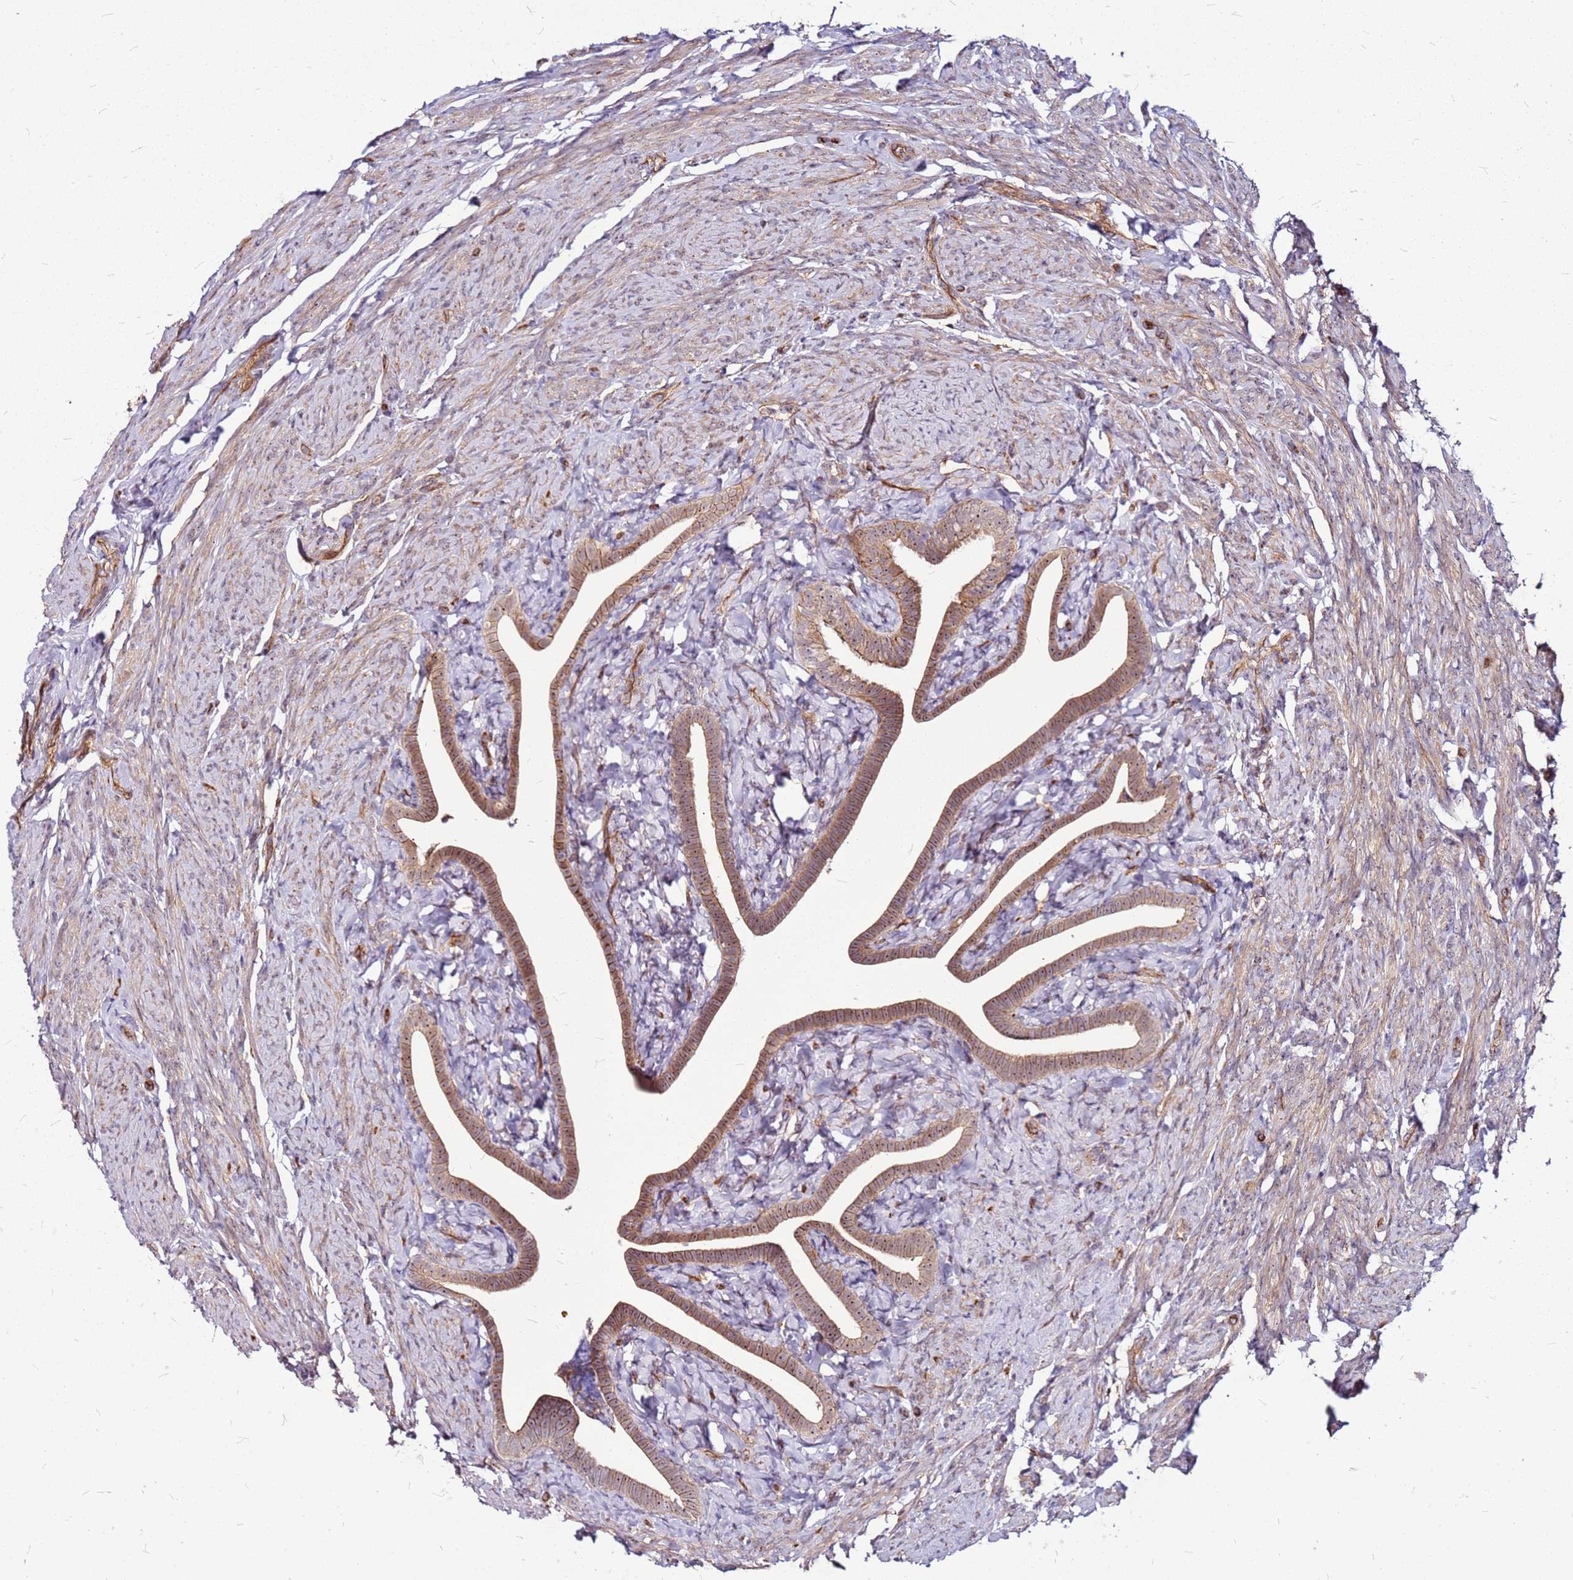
{"staining": {"intensity": "moderate", "quantity": ">75%", "location": "cytoplasmic/membranous,nuclear"}, "tissue": "fallopian tube", "cell_type": "Glandular cells", "image_type": "normal", "snomed": [{"axis": "morphology", "description": "Normal tissue, NOS"}, {"axis": "topography", "description": "Fallopian tube"}], "caption": "Protein positivity by immunohistochemistry (IHC) shows moderate cytoplasmic/membranous,nuclear expression in about >75% of glandular cells in benign fallopian tube.", "gene": "TOPAZ1", "patient": {"sex": "female", "age": 69}}